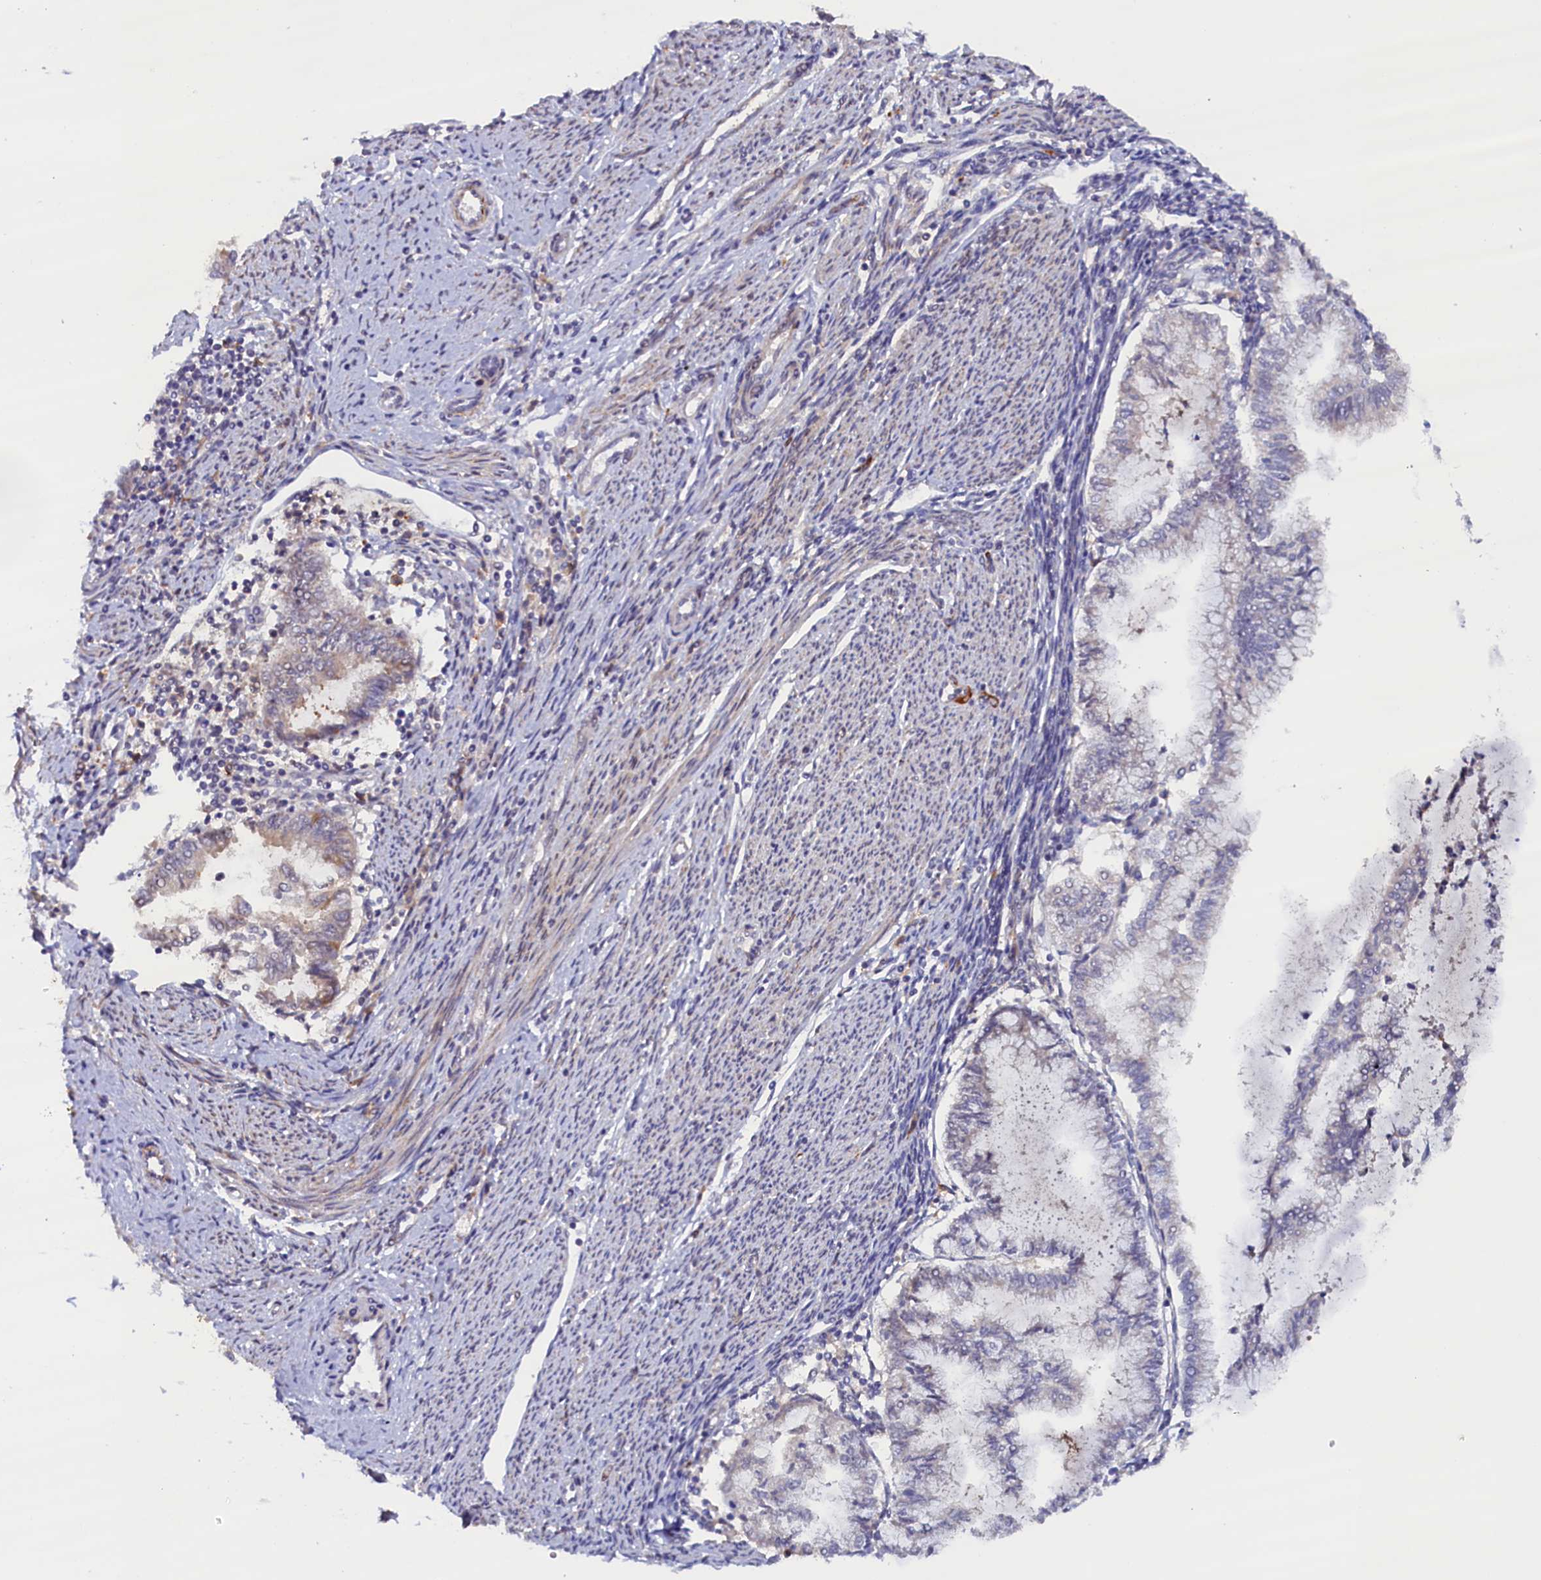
{"staining": {"intensity": "weak", "quantity": "<25%", "location": "cytoplasmic/membranous"}, "tissue": "endometrial cancer", "cell_type": "Tumor cells", "image_type": "cancer", "snomed": [{"axis": "morphology", "description": "Adenocarcinoma, NOS"}, {"axis": "topography", "description": "Endometrium"}], "caption": "Endometrial adenocarcinoma was stained to show a protein in brown. There is no significant staining in tumor cells. (DAB (3,3'-diaminobenzidine) immunohistochemistry (IHC) visualized using brightfield microscopy, high magnification).", "gene": "PACSIN3", "patient": {"sex": "female", "age": 79}}